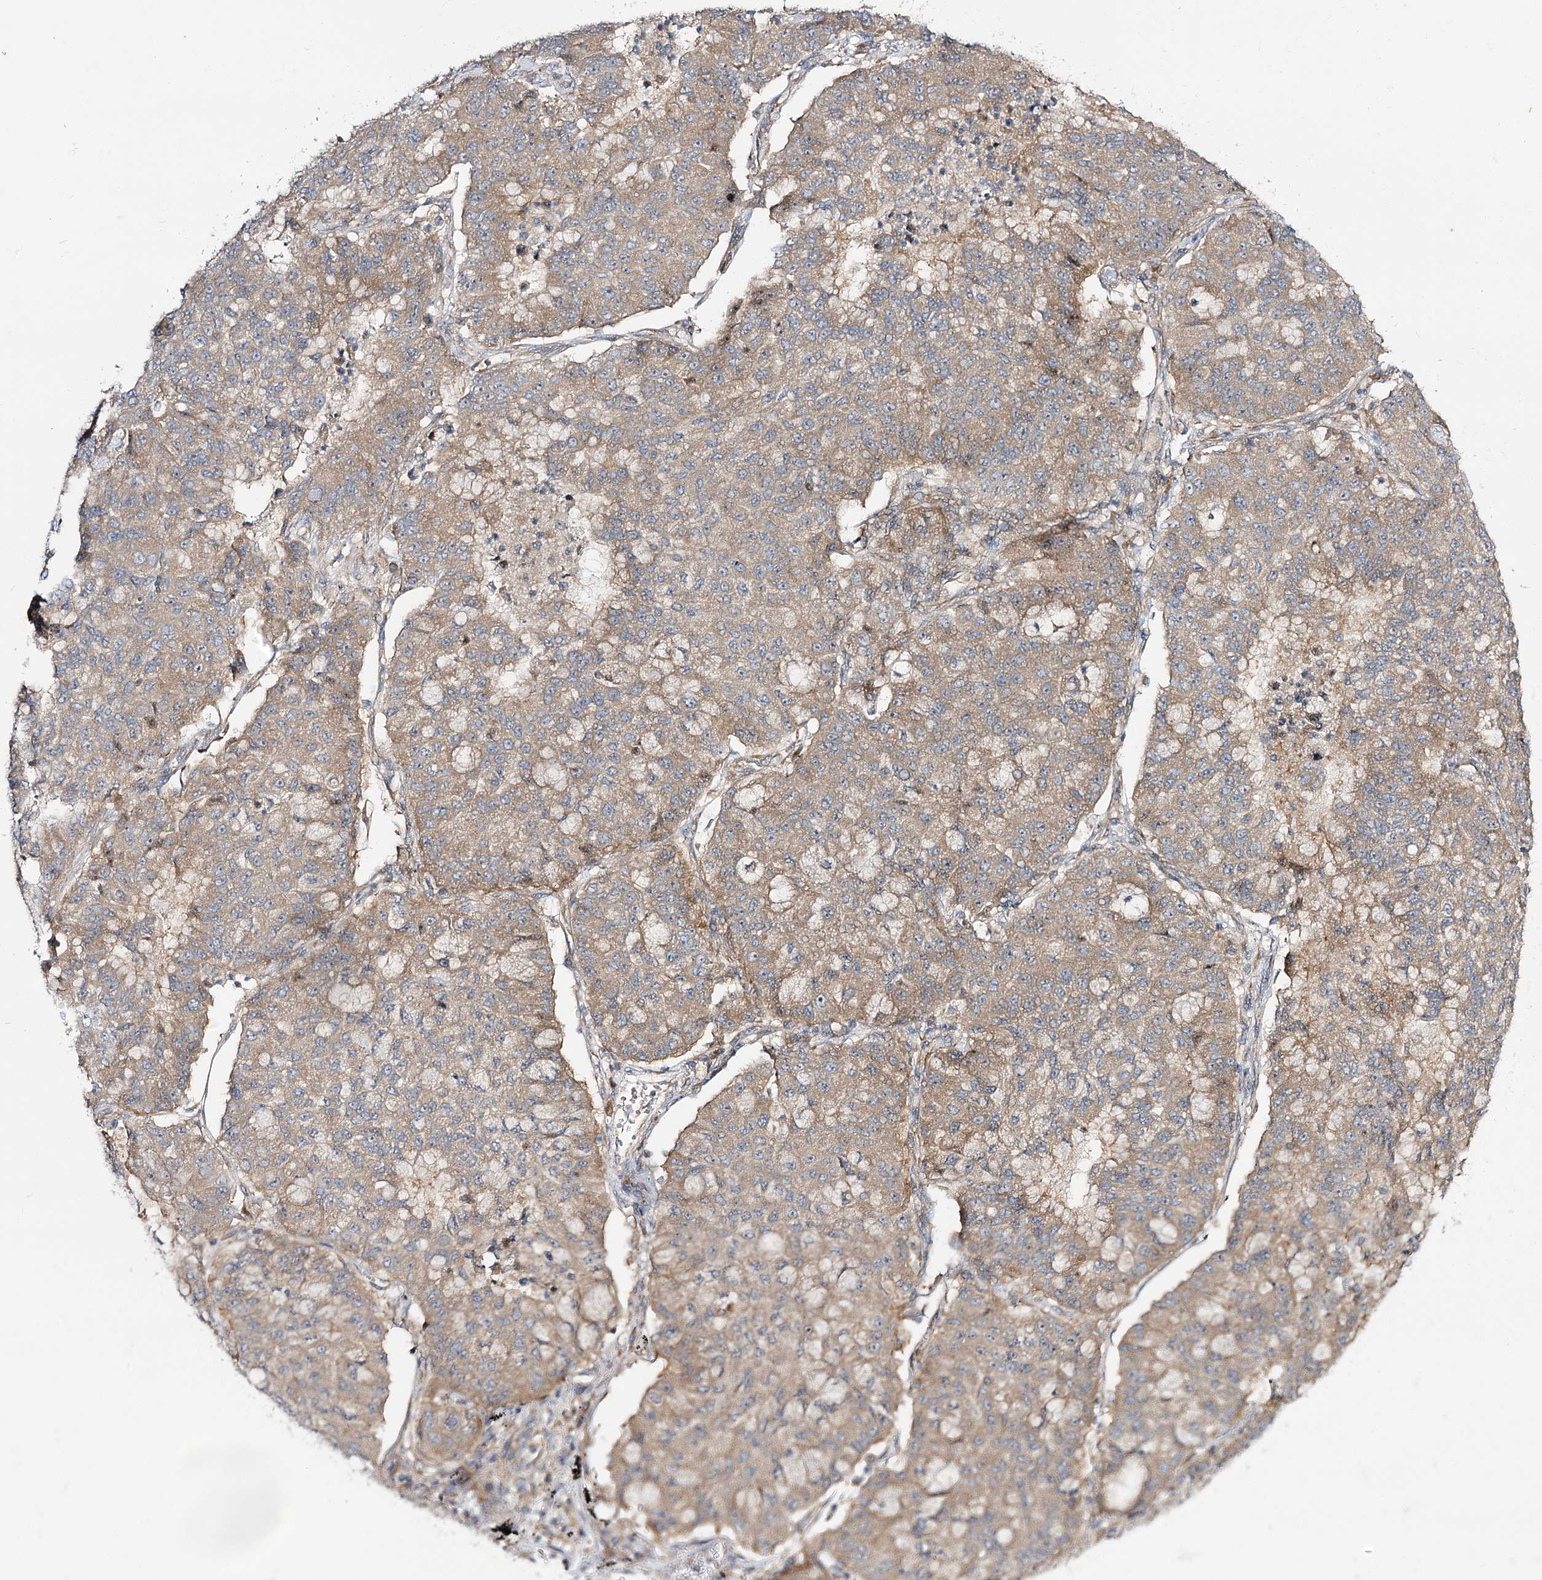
{"staining": {"intensity": "moderate", "quantity": ">75%", "location": "cytoplasmic/membranous"}, "tissue": "lung cancer", "cell_type": "Tumor cells", "image_type": "cancer", "snomed": [{"axis": "morphology", "description": "Squamous cell carcinoma, NOS"}, {"axis": "topography", "description": "Lung"}], "caption": "Immunohistochemistry (IHC) photomicrograph of squamous cell carcinoma (lung) stained for a protein (brown), which displays medium levels of moderate cytoplasmic/membranous staining in about >75% of tumor cells.", "gene": "C11orf80", "patient": {"sex": "male", "age": 74}}